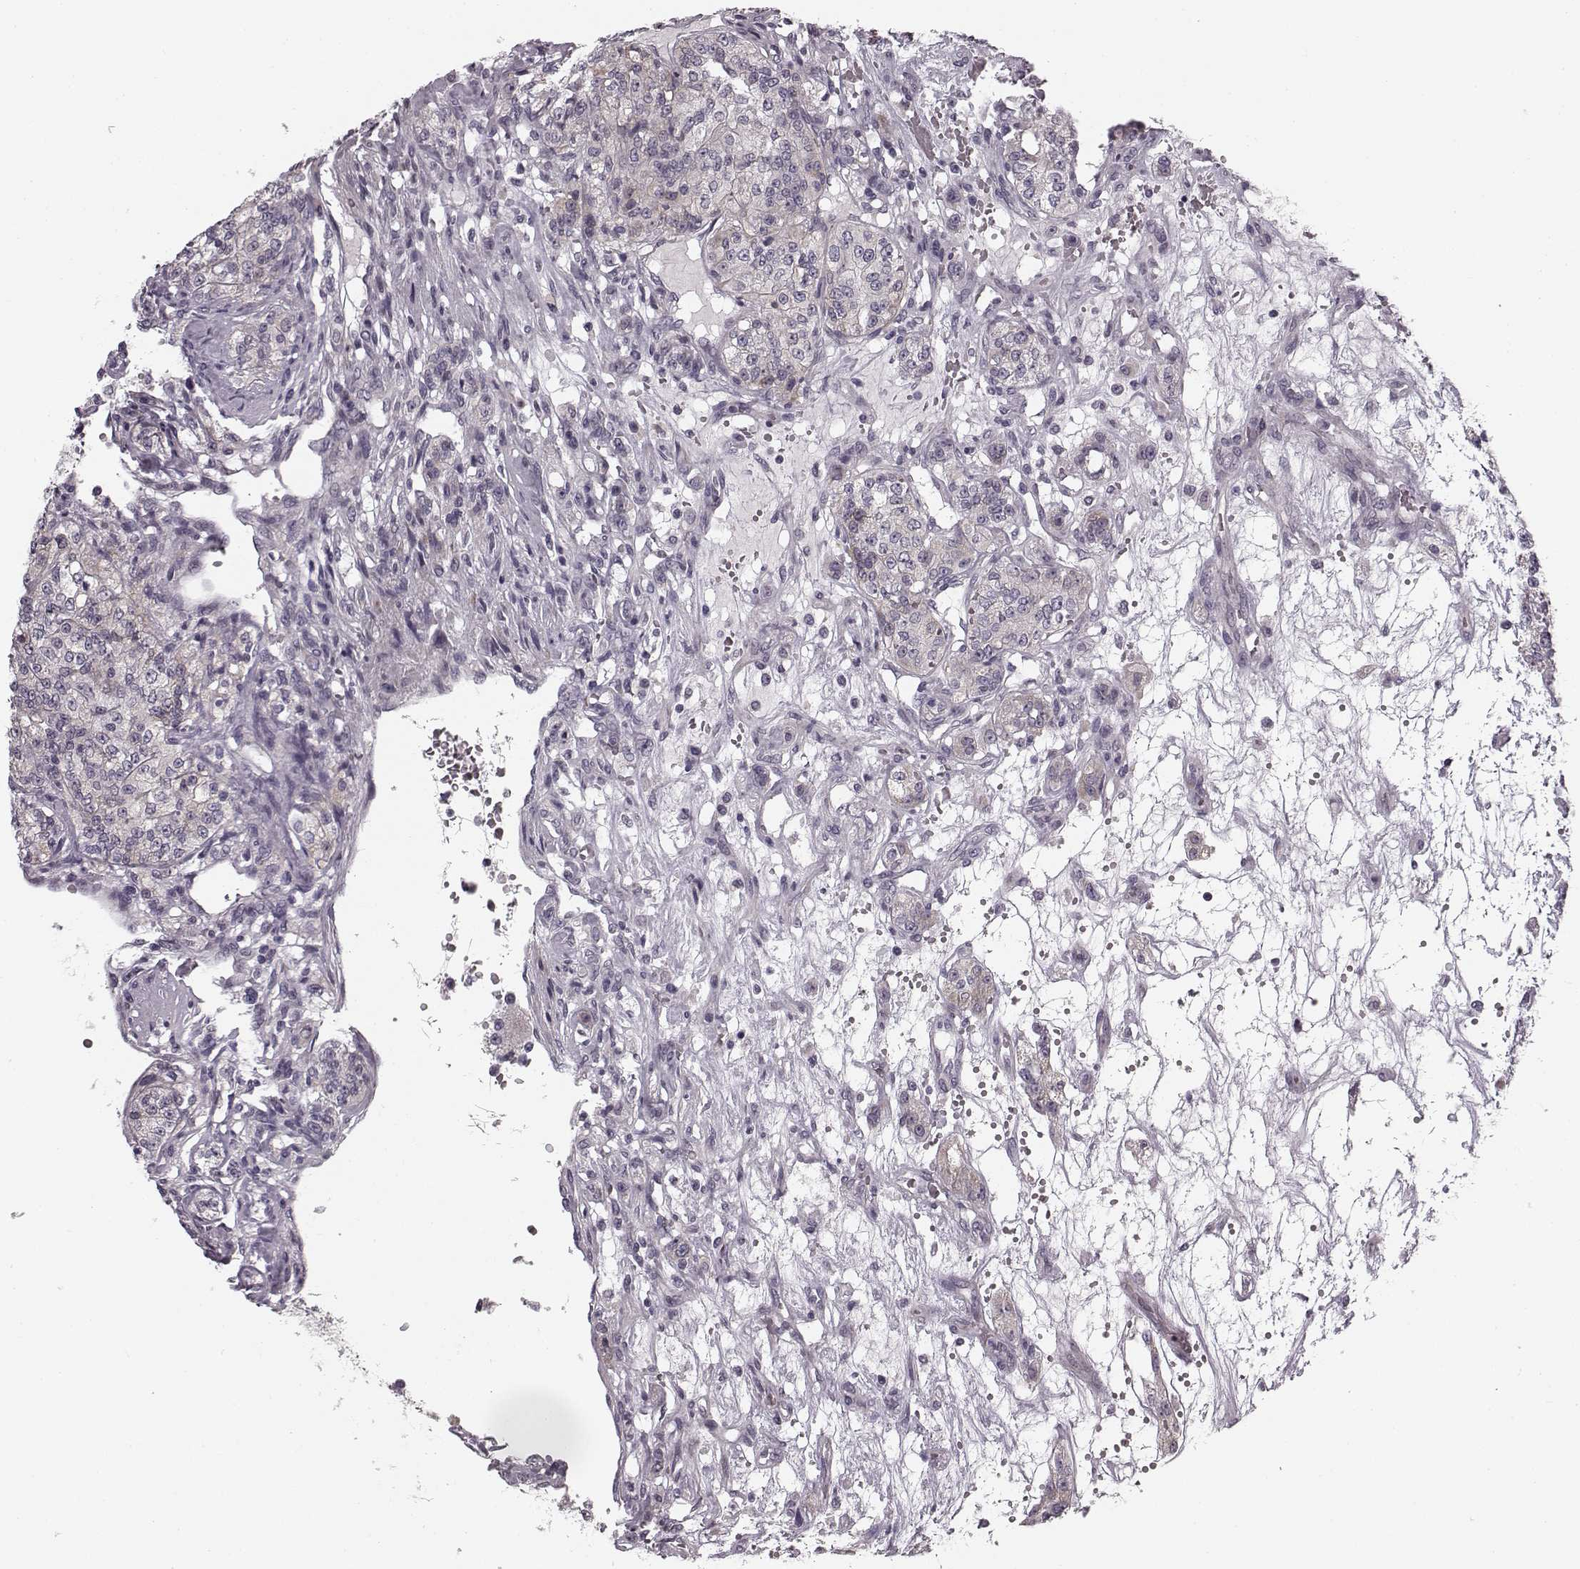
{"staining": {"intensity": "weak", "quantity": "25%-75%", "location": "cytoplasmic/membranous"}, "tissue": "renal cancer", "cell_type": "Tumor cells", "image_type": "cancer", "snomed": [{"axis": "morphology", "description": "Adenocarcinoma, NOS"}, {"axis": "topography", "description": "Kidney"}], "caption": "Immunohistochemical staining of renal adenocarcinoma displays low levels of weak cytoplasmic/membranous protein expression in approximately 25%-75% of tumor cells. The staining was performed using DAB to visualize the protein expression in brown, while the nuclei were stained in blue with hematoxylin (Magnification: 20x).", "gene": "FAM234B", "patient": {"sex": "female", "age": 63}}